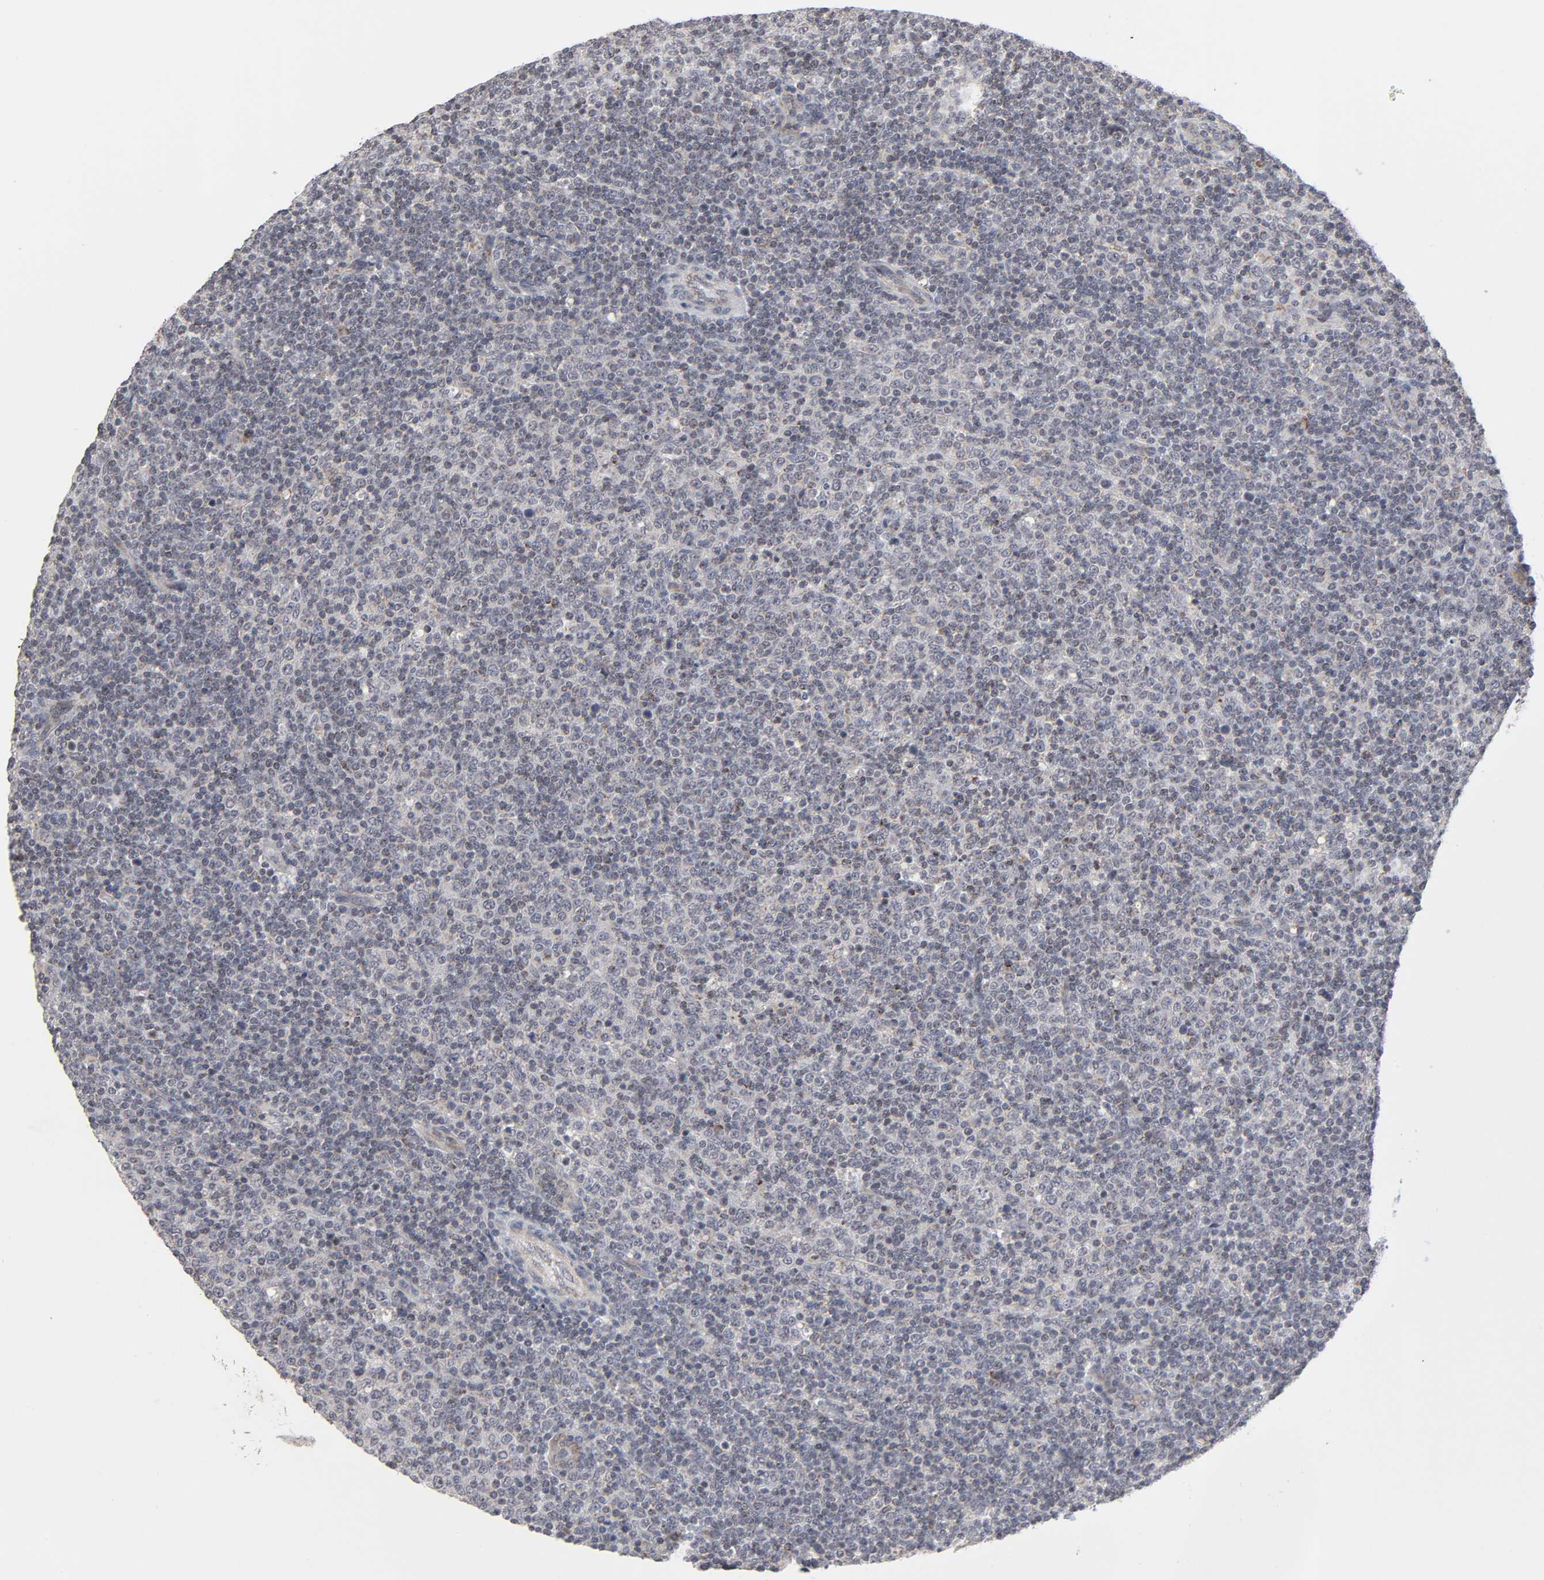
{"staining": {"intensity": "weak", "quantity": "<25%", "location": "cytoplasmic/membranous"}, "tissue": "lymphoma", "cell_type": "Tumor cells", "image_type": "cancer", "snomed": [{"axis": "morphology", "description": "Malignant lymphoma, non-Hodgkin's type, Low grade"}, {"axis": "topography", "description": "Lymph node"}], "caption": "Photomicrograph shows no significant protein expression in tumor cells of low-grade malignant lymphoma, non-Hodgkin's type.", "gene": "AUH", "patient": {"sex": "male", "age": 70}}